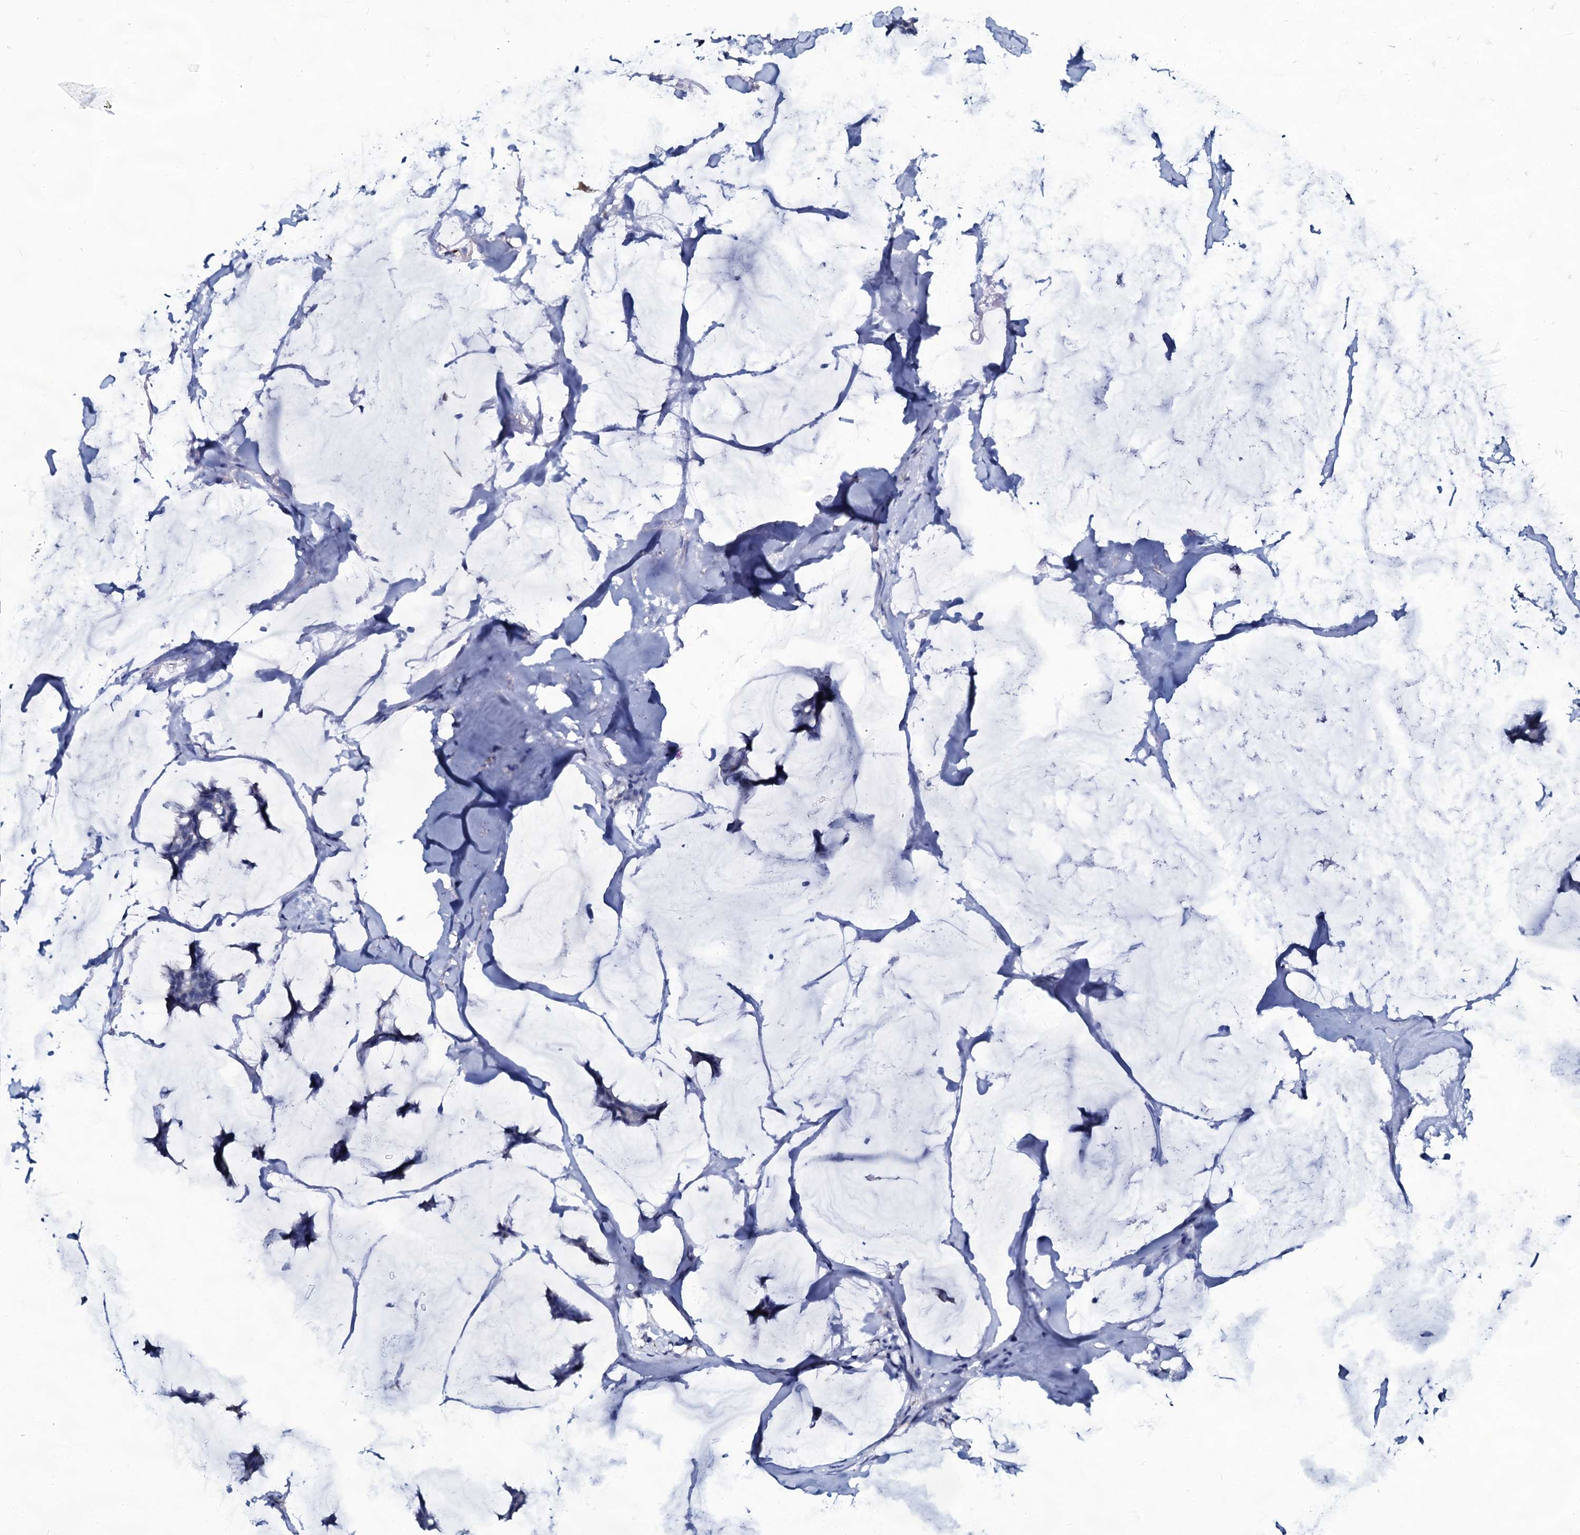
{"staining": {"intensity": "negative", "quantity": "none", "location": "none"}, "tissue": "breast cancer", "cell_type": "Tumor cells", "image_type": "cancer", "snomed": [{"axis": "morphology", "description": "Duct carcinoma"}, {"axis": "topography", "description": "Breast"}], "caption": "Protein analysis of breast cancer (intraductal carcinoma) exhibits no significant expression in tumor cells.", "gene": "SLC4A7", "patient": {"sex": "female", "age": 93}}